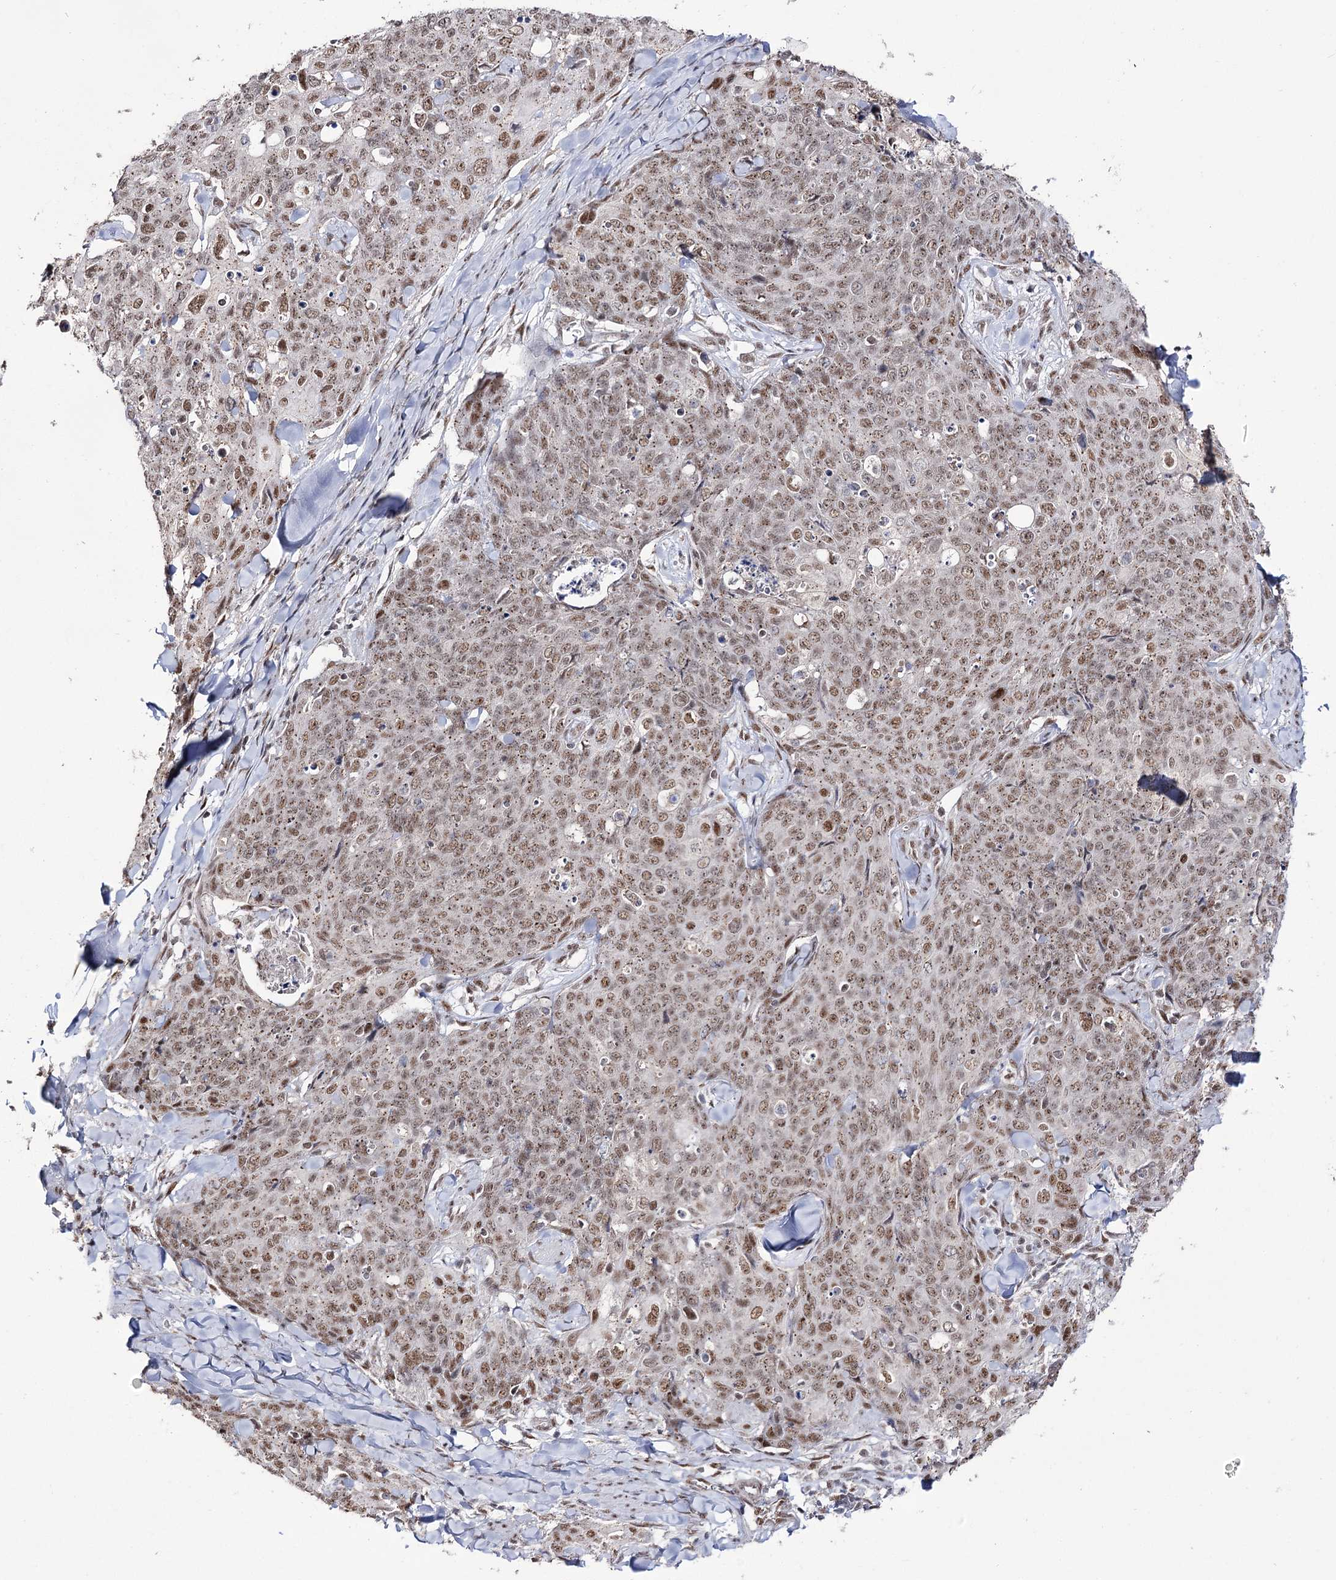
{"staining": {"intensity": "moderate", "quantity": ">75%", "location": "cytoplasmic/membranous,nuclear"}, "tissue": "skin cancer", "cell_type": "Tumor cells", "image_type": "cancer", "snomed": [{"axis": "morphology", "description": "Squamous cell carcinoma, NOS"}, {"axis": "topography", "description": "Skin"}, {"axis": "topography", "description": "Vulva"}], "caption": "Skin squamous cell carcinoma stained for a protein demonstrates moderate cytoplasmic/membranous and nuclear positivity in tumor cells.", "gene": "VGLL4", "patient": {"sex": "female", "age": 85}}